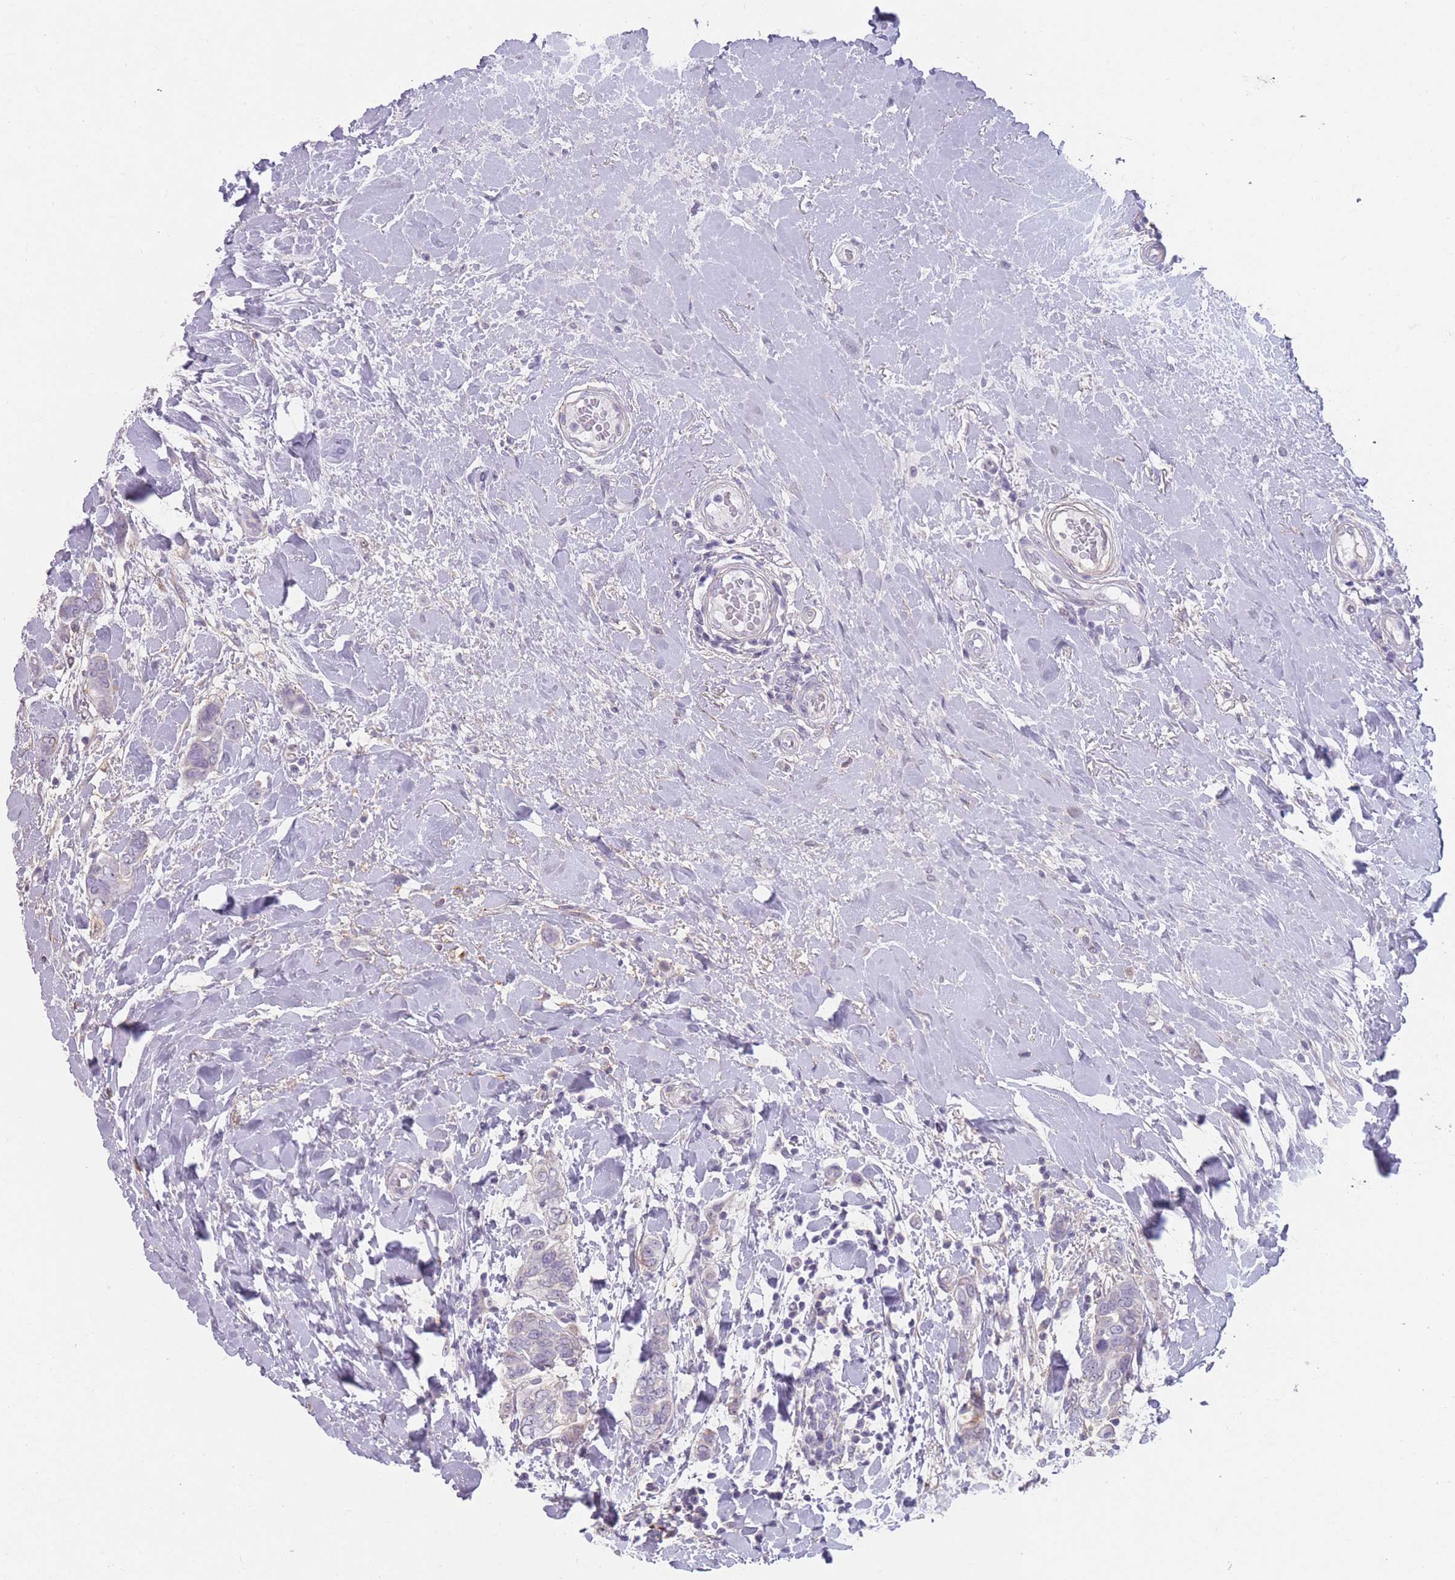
{"staining": {"intensity": "negative", "quantity": "none", "location": "none"}, "tissue": "breast cancer", "cell_type": "Tumor cells", "image_type": "cancer", "snomed": [{"axis": "morphology", "description": "Lobular carcinoma"}, {"axis": "topography", "description": "Breast"}], "caption": "This is a image of immunohistochemistry (IHC) staining of lobular carcinoma (breast), which shows no staining in tumor cells. The staining is performed using DAB brown chromogen with nuclei counter-stained in using hematoxylin.", "gene": "PAIP2B", "patient": {"sex": "female", "age": 51}}